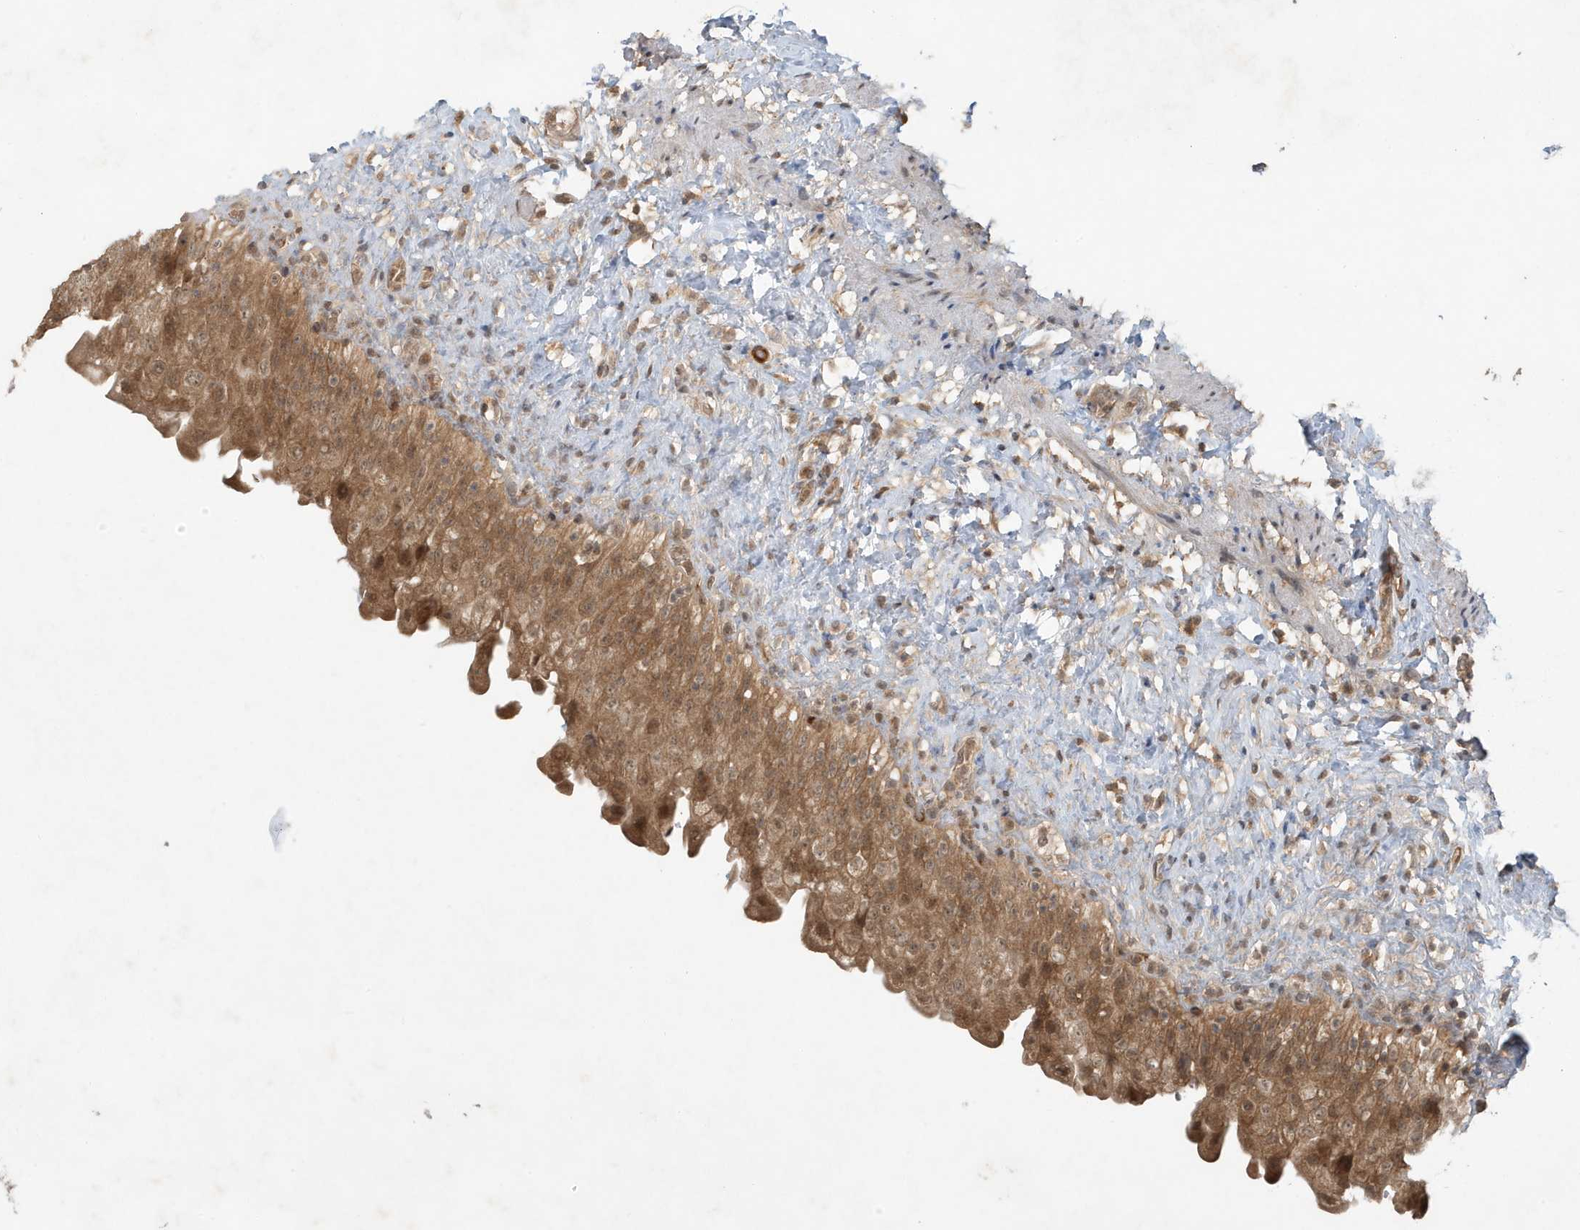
{"staining": {"intensity": "moderate", "quantity": ">75%", "location": "cytoplasmic/membranous,nuclear"}, "tissue": "urinary bladder", "cell_type": "Urothelial cells", "image_type": "normal", "snomed": [{"axis": "morphology", "description": "Normal tissue, NOS"}, {"axis": "topography", "description": "Urinary bladder"}], "caption": "The micrograph displays staining of normal urinary bladder, revealing moderate cytoplasmic/membranous,nuclear protein positivity (brown color) within urothelial cells. The staining was performed using DAB, with brown indicating positive protein expression. Nuclei are stained blue with hematoxylin.", "gene": "ABCB9", "patient": {"sex": "female", "age": 27}}